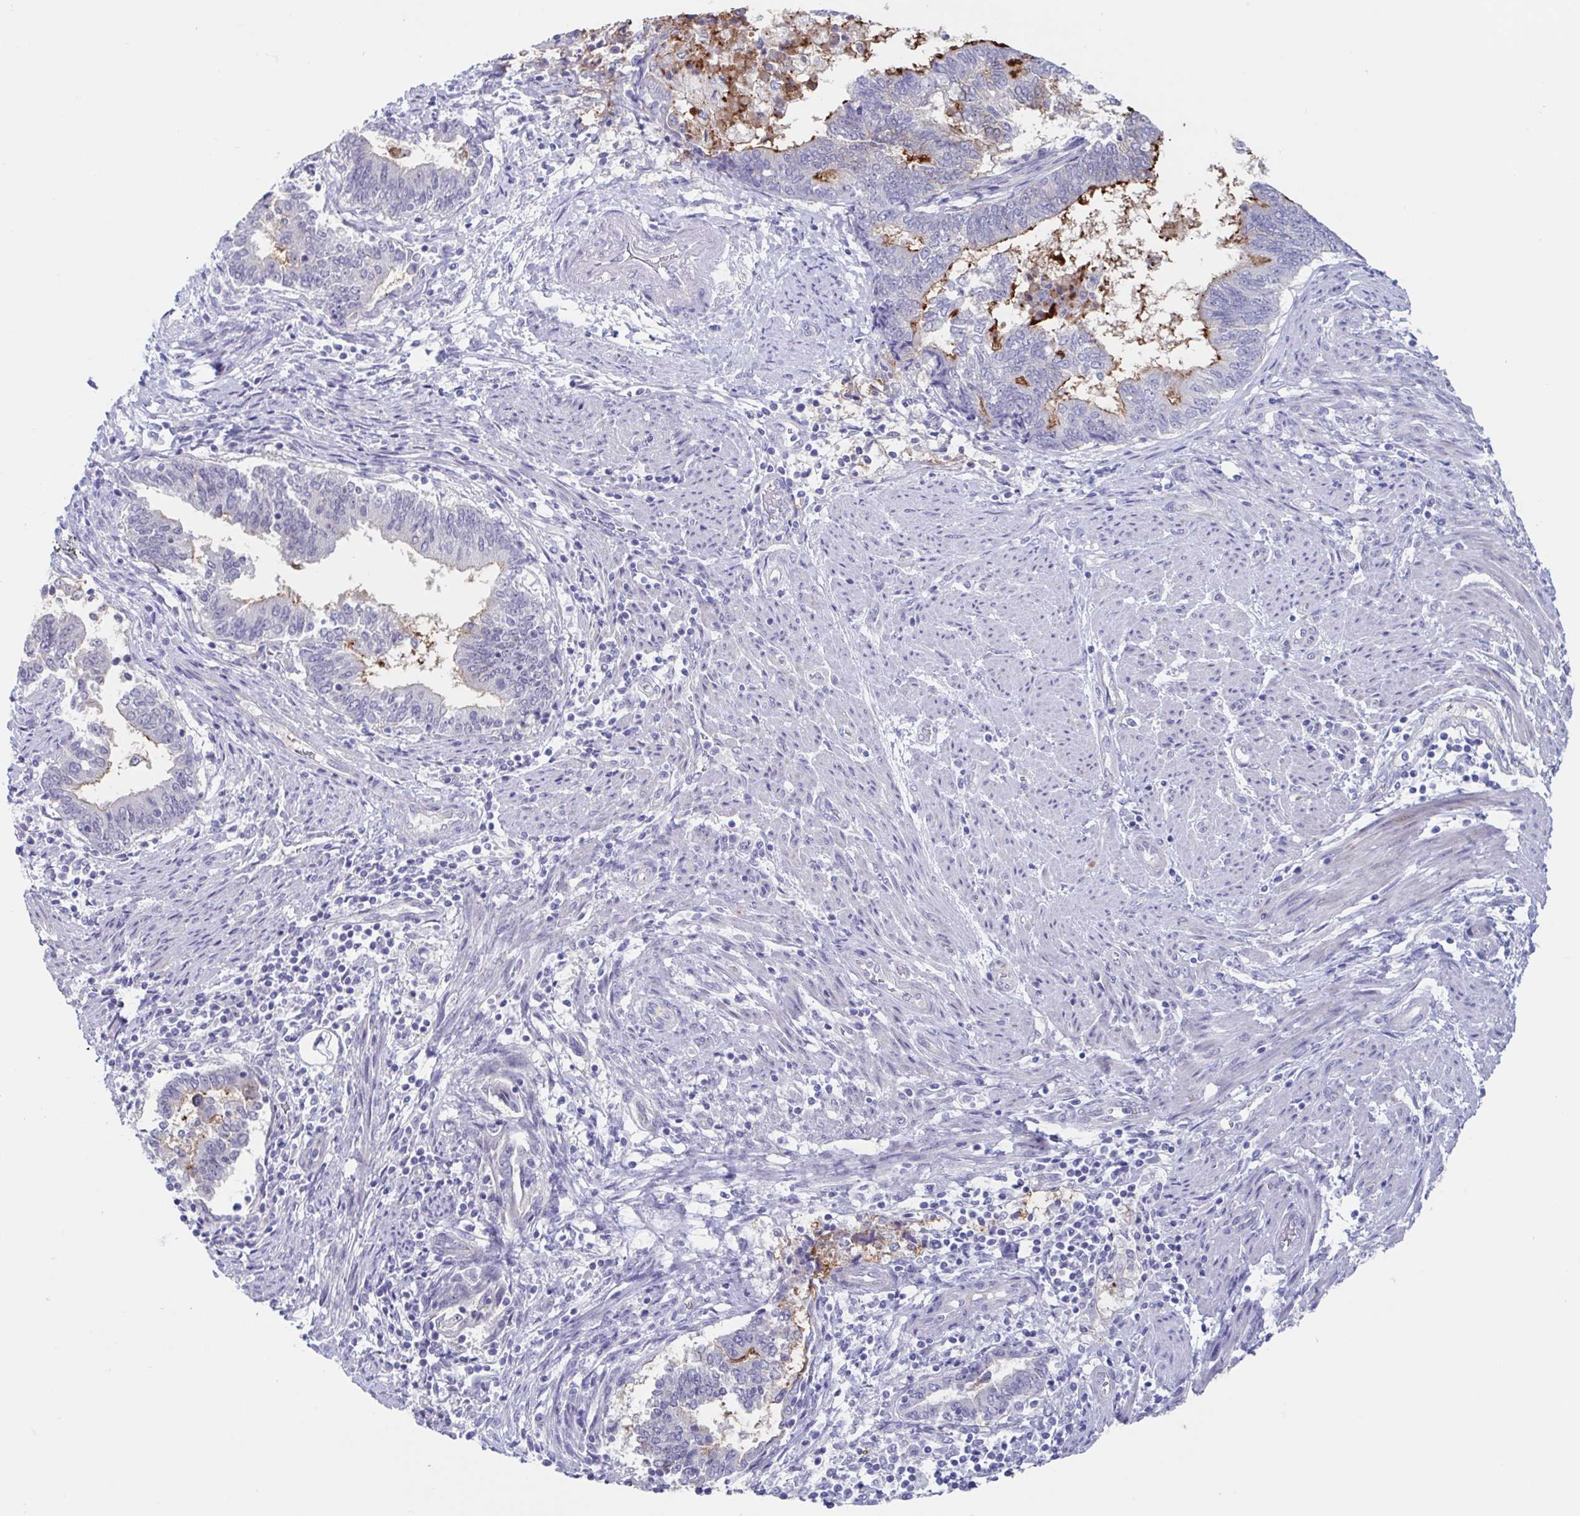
{"staining": {"intensity": "moderate", "quantity": "<25%", "location": "cytoplasmic/membranous"}, "tissue": "endometrial cancer", "cell_type": "Tumor cells", "image_type": "cancer", "snomed": [{"axis": "morphology", "description": "Adenocarcinoma, NOS"}, {"axis": "topography", "description": "Endometrium"}], "caption": "Endometrial cancer tissue reveals moderate cytoplasmic/membranous staining in about <25% of tumor cells, visualized by immunohistochemistry.", "gene": "TEX12", "patient": {"sex": "female", "age": 65}}